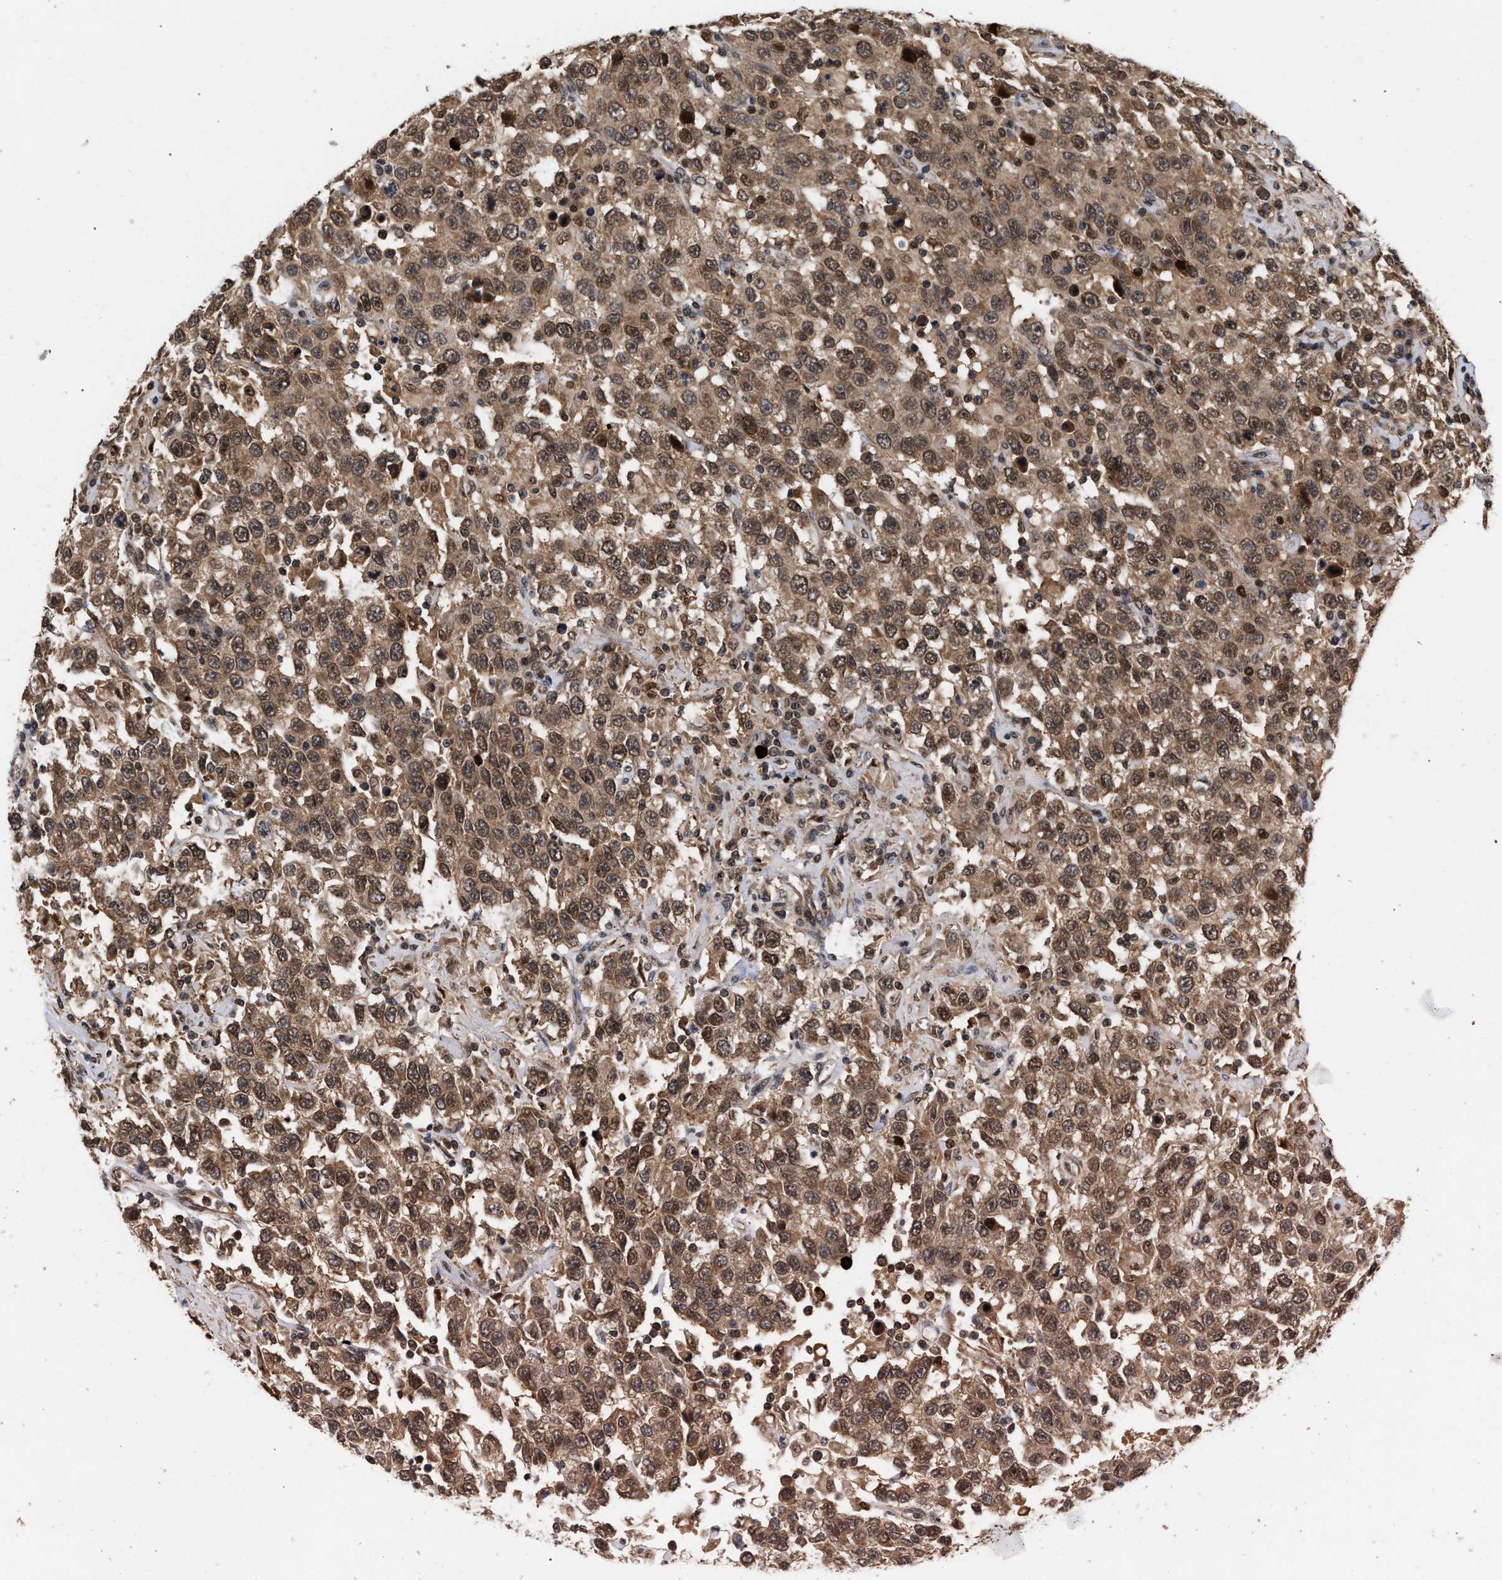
{"staining": {"intensity": "moderate", "quantity": ">75%", "location": "cytoplasmic/membranous,nuclear"}, "tissue": "testis cancer", "cell_type": "Tumor cells", "image_type": "cancer", "snomed": [{"axis": "morphology", "description": "Seminoma, NOS"}, {"axis": "topography", "description": "Testis"}], "caption": "Human testis cancer stained with a brown dye demonstrates moderate cytoplasmic/membranous and nuclear positive staining in about >75% of tumor cells.", "gene": "ABHD5", "patient": {"sex": "male", "age": 41}}